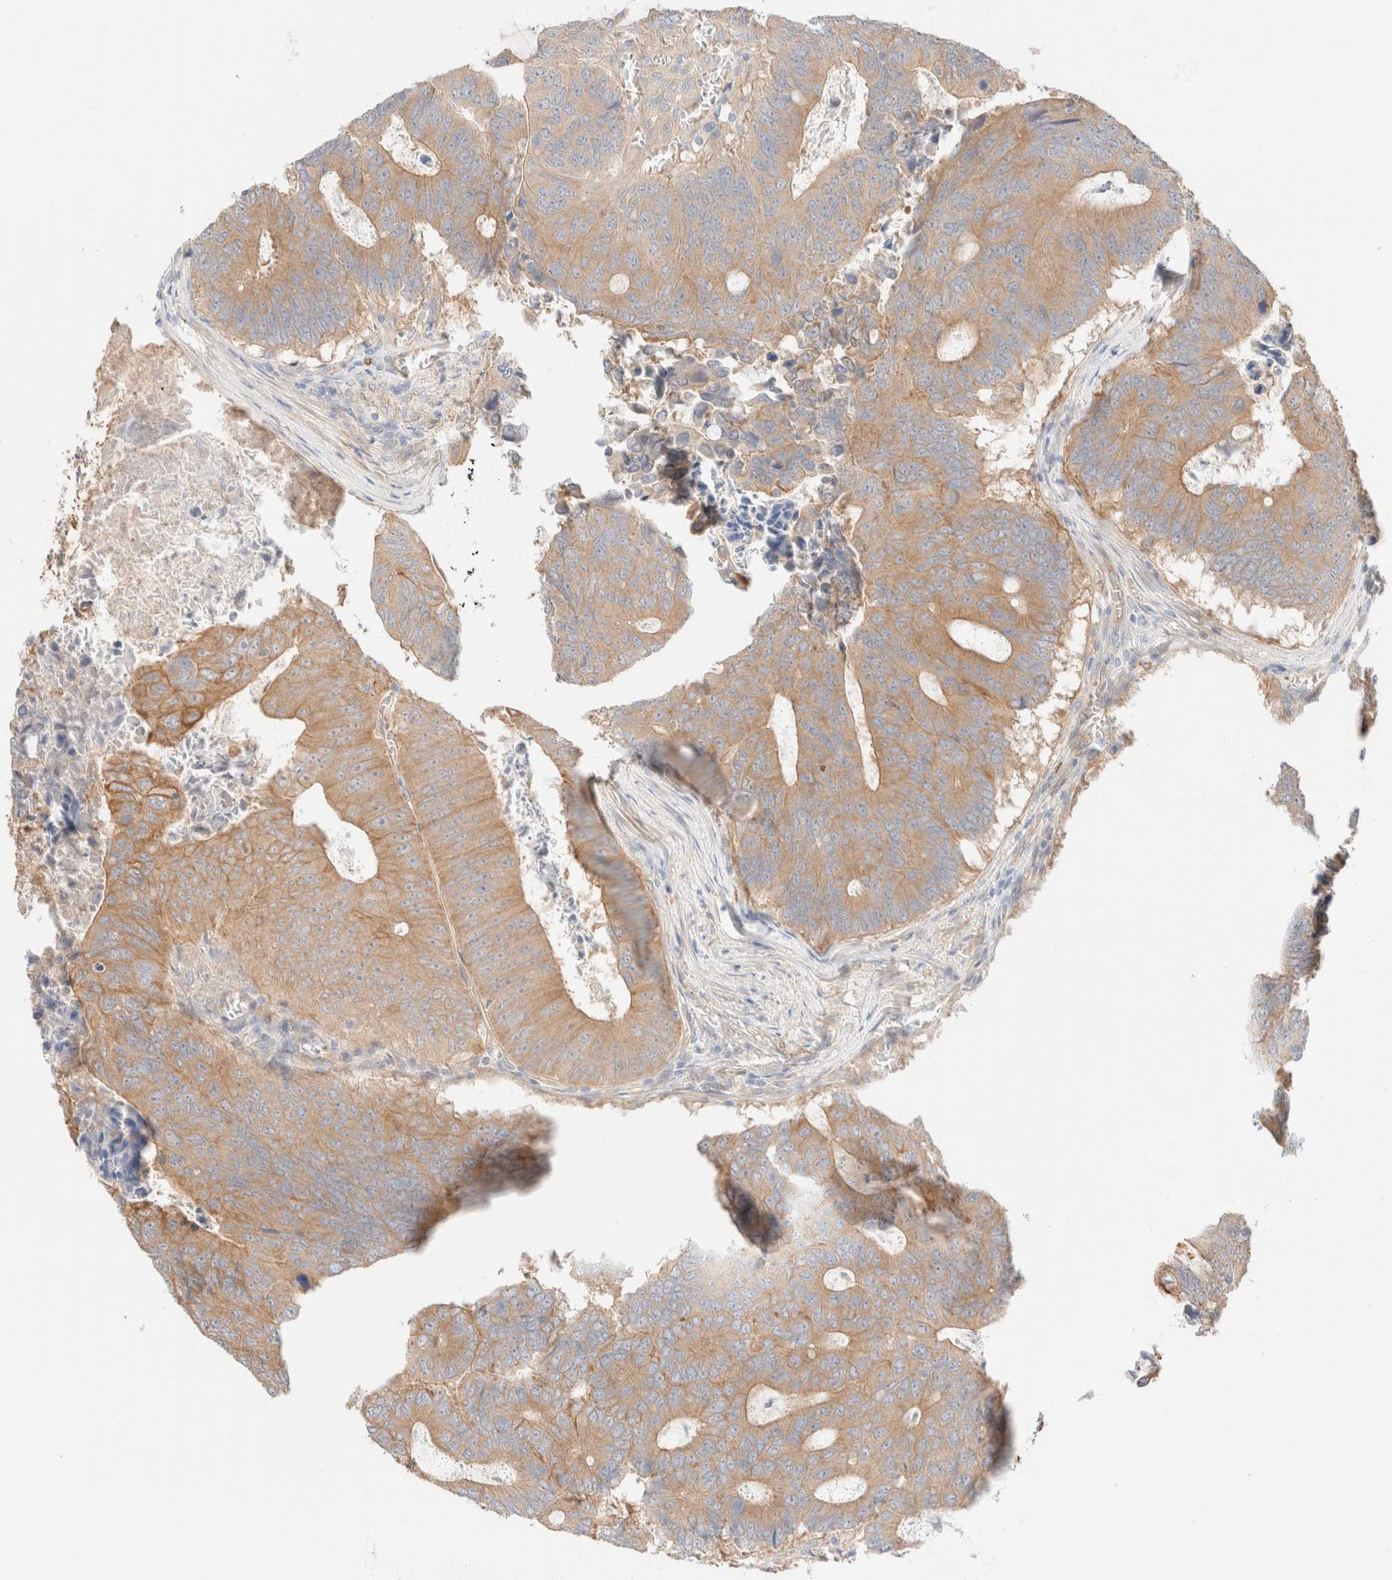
{"staining": {"intensity": "moderate", "quantity": ">75%", "location": "cytoplasmic/membranous"}, "tissue": "colorectal cancer", "cell_type": "Tumor cells", "image_type": "cancer", "snomed": [{"axis": "morphology", "description": "Adenocarcinoma, NOS"}, {"axis": "topography", "description": "Colon"}], "caption": "Immunohistochemical staining of adenocarcinoma (colorectal) shows medium levels of moderate cytoplasmic/membranous positivity in about >75% of tumor cells.", "gene": "NIBAN2", "patient": {"sex": "male", "age": 87}}